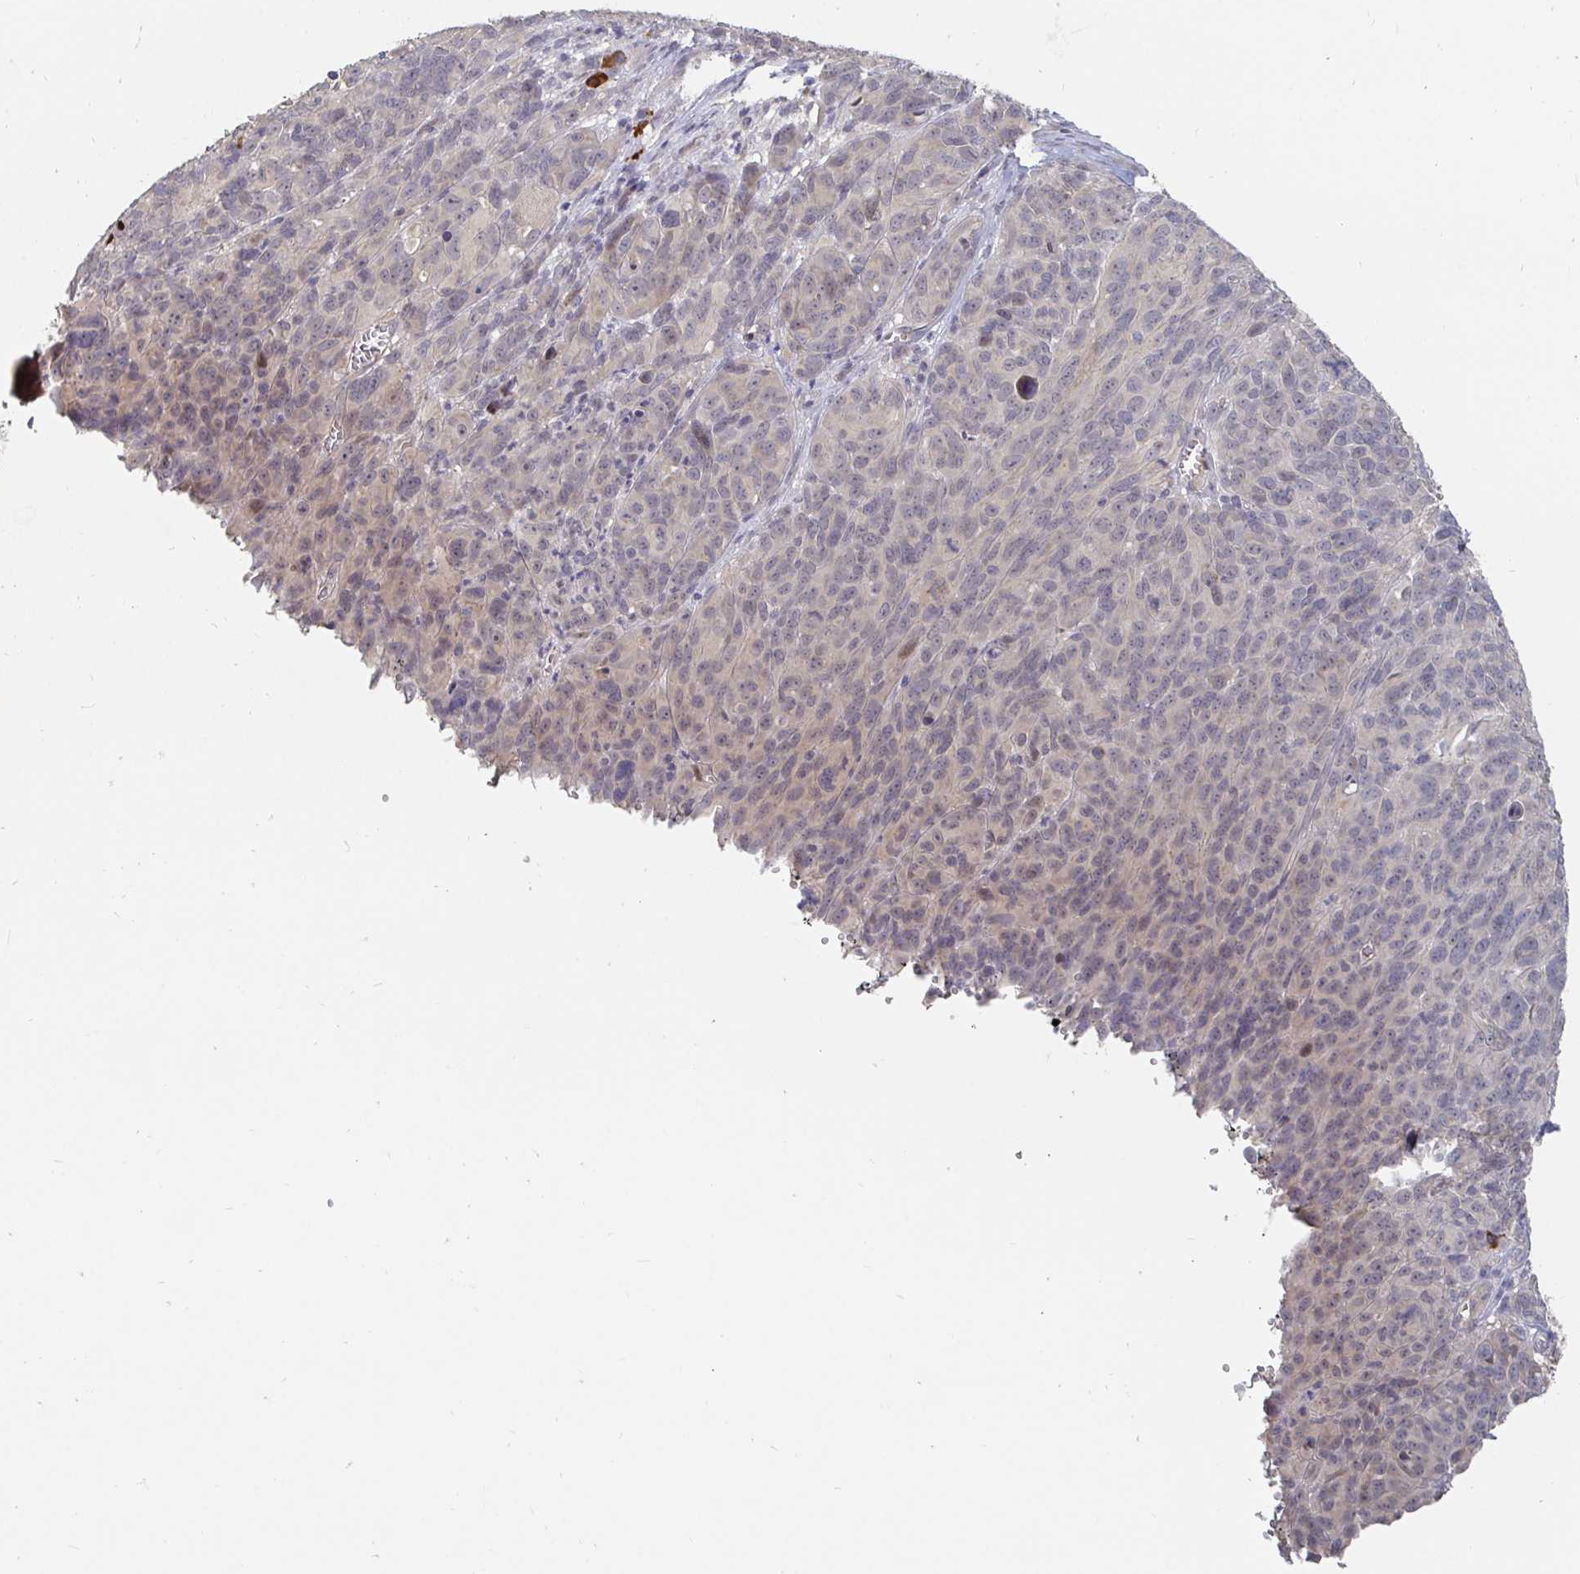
{"staining": {"intensity": "weak", "quantity": "<25%", "location": "nuclear"}, "tissue": "melanoma", "cell_type": "Tumor cells", "image_type": "cancer", "snomed": [{"axis": "morphology", "description": "Malignant melanoma, NOS"}, {"axis": "topography", "description": "Skin"}], "caption": "DAB (3,3'-diaminobenzidine) immunohistochemical staining of malignant melanoma shows no significant expression in tumor cells.", "gene": "MEIS1", "patient": {"sex": "male", "age": 51}}